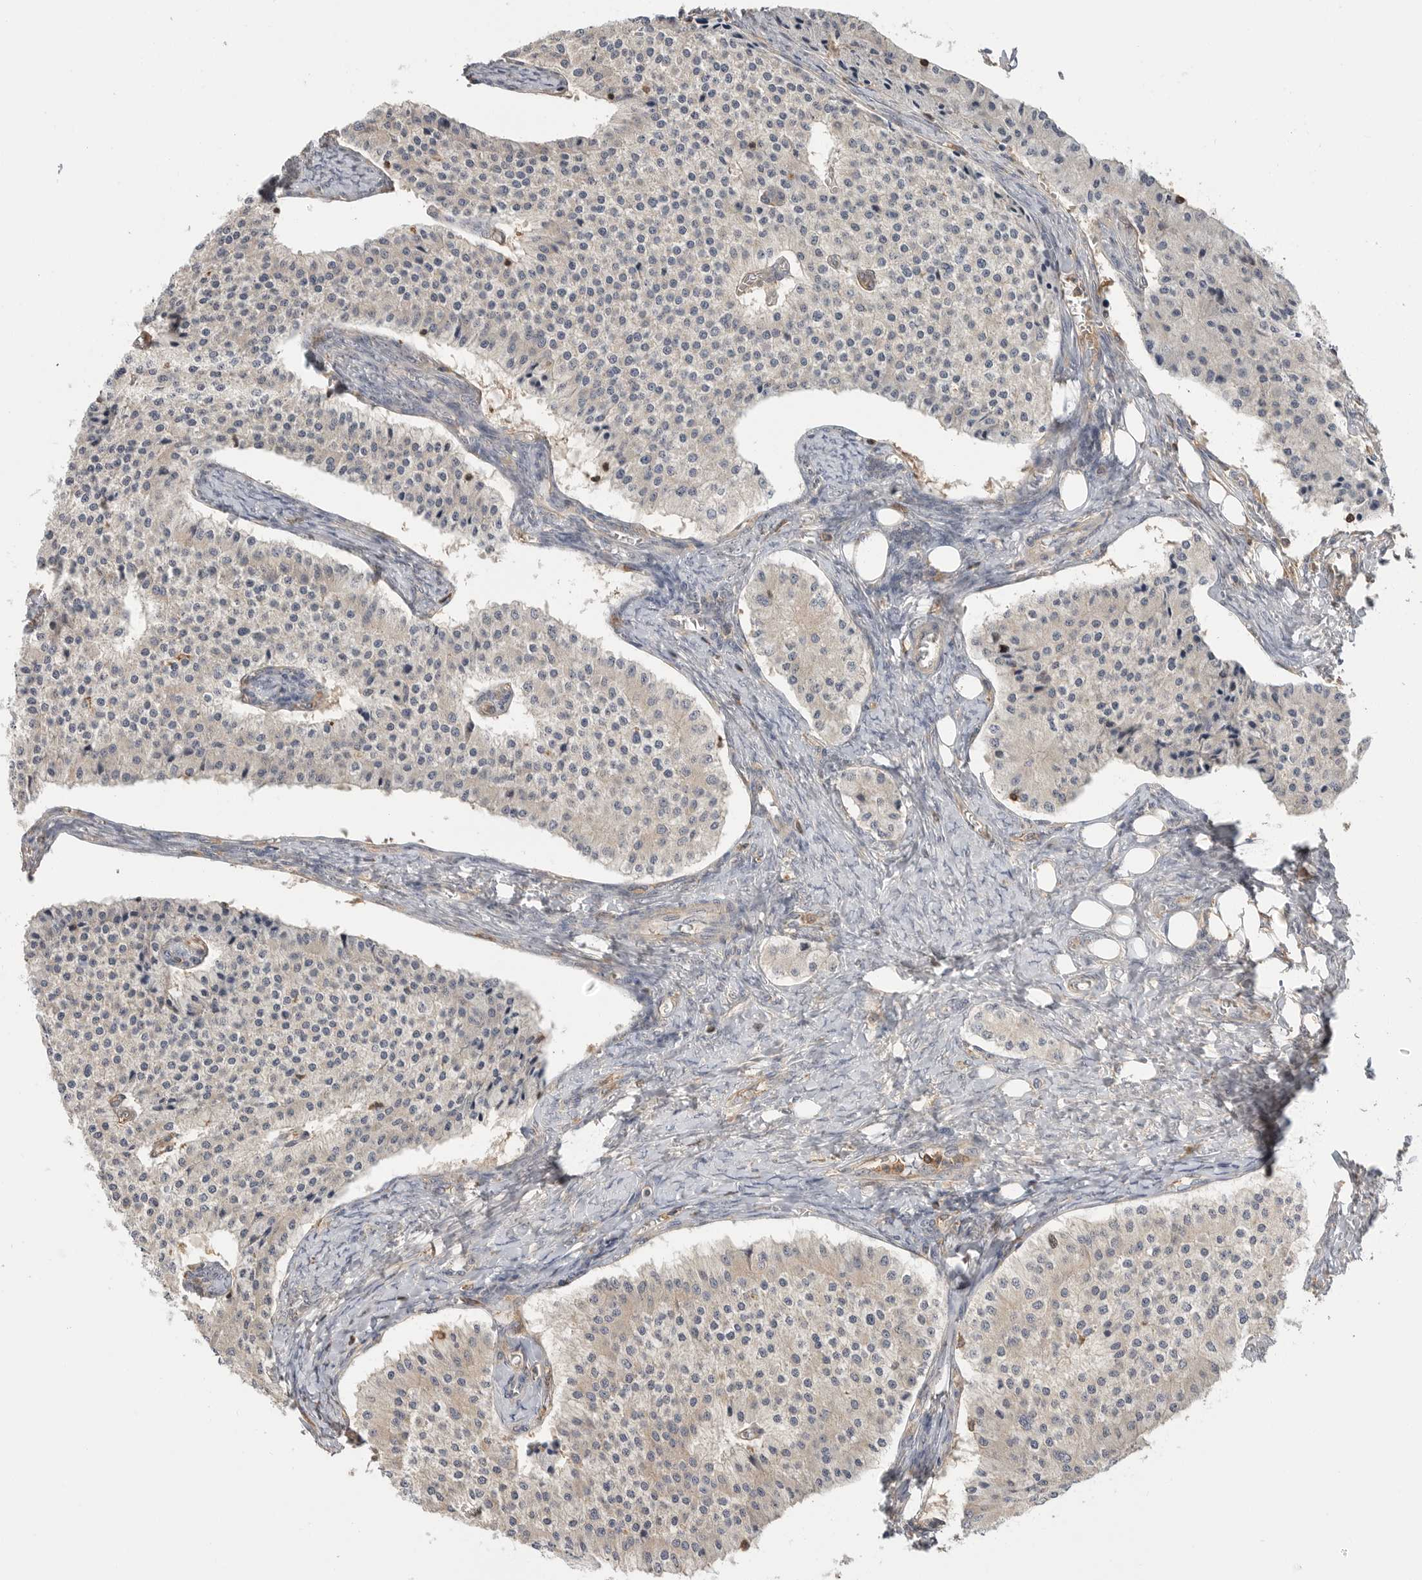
{"staining": {"intensity": "negative", "quantity": "none", "location": "none"}, "tissue": "carcinoid", "cell_type": "Tumor cells", "image_type": "cancer", "snomed": [{"axis": "morphology", "description": "Carcinoid, malignant, NOS"}, {"axis": "topography", "description": "Colon"}], "caption": "Carcinoid stained for a protein using immunohistochemistry demonstrates no positivity tumor cells.", "gene": "TOP2A", "patient": {"sex": "female", "age": 52}}